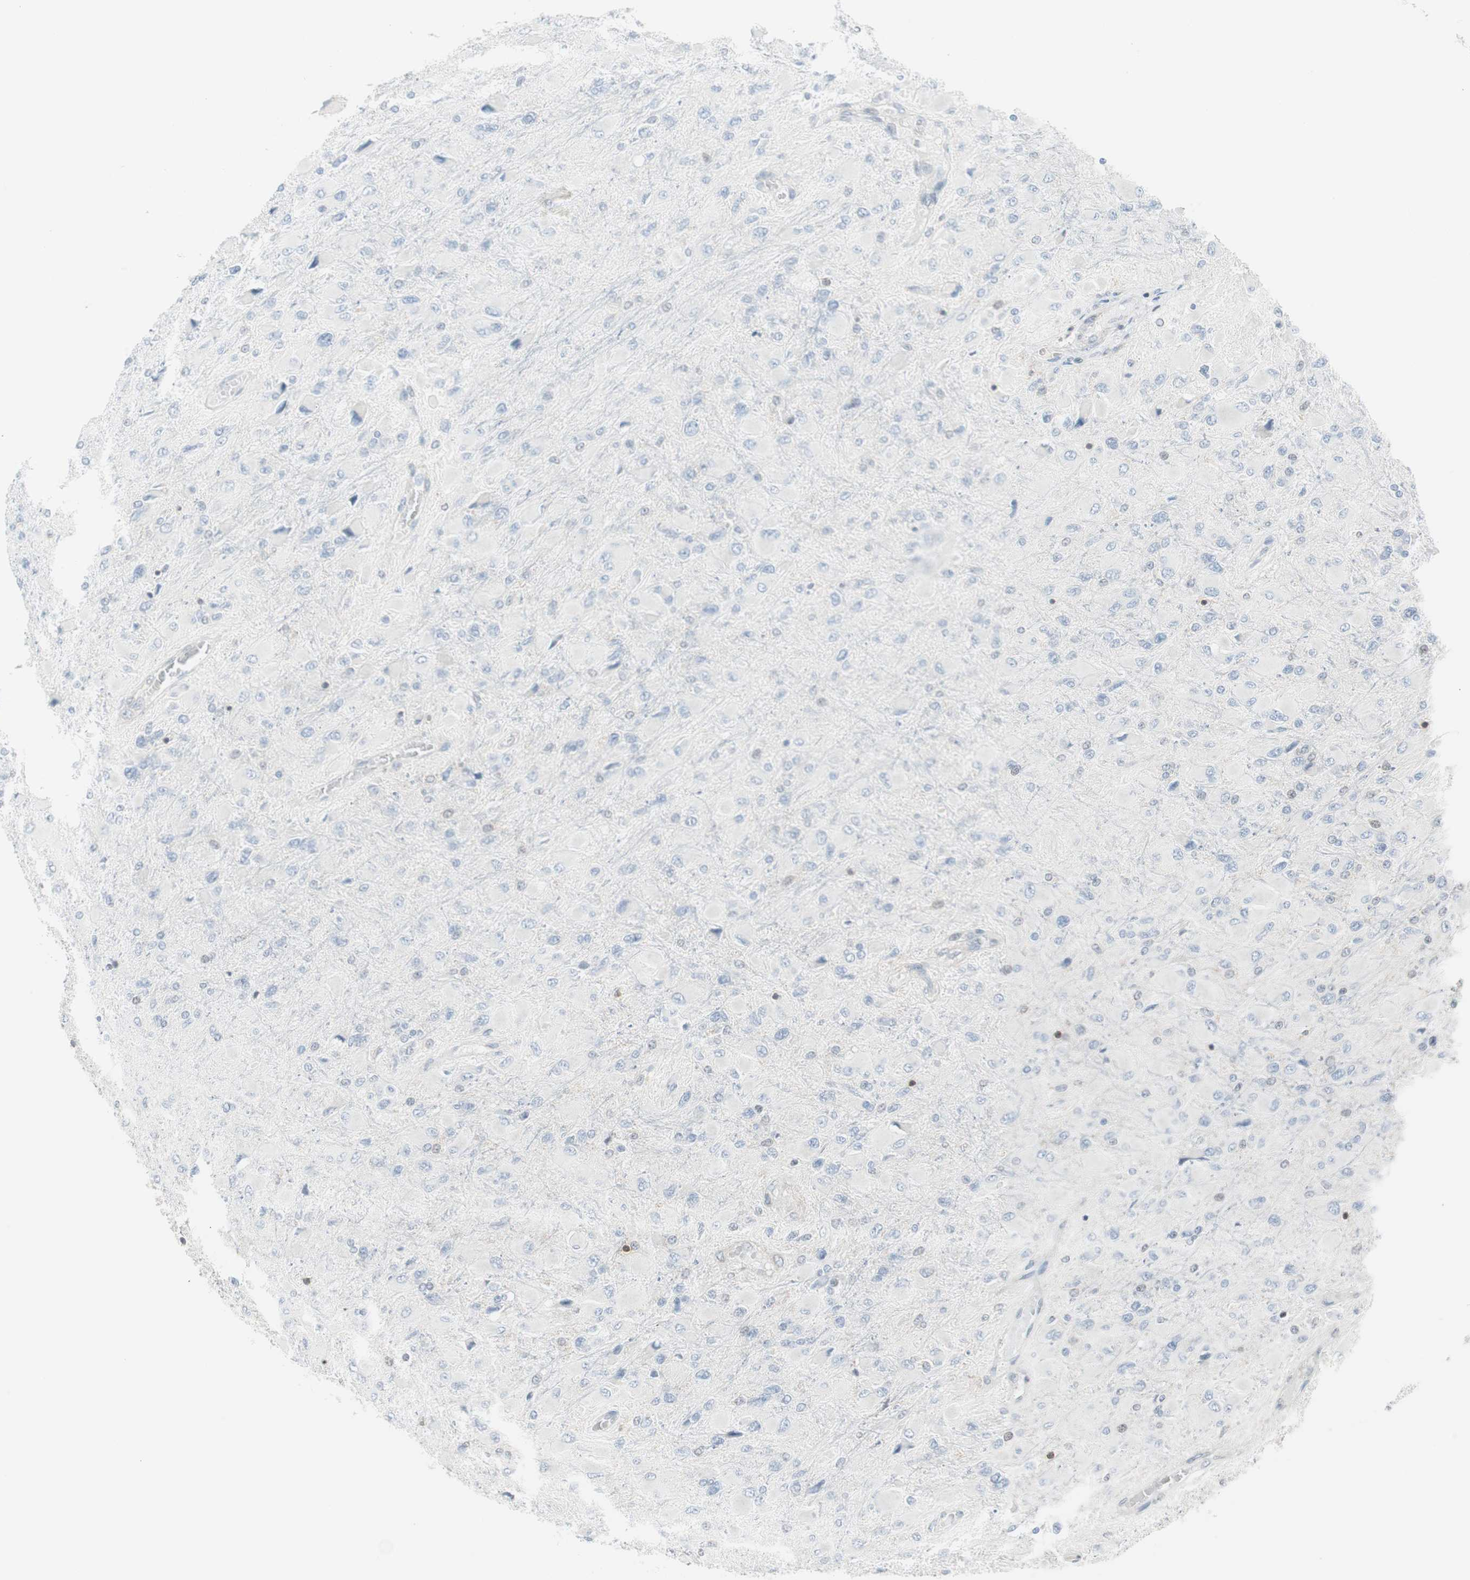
{"staining": {"intensity": "negative", "quantity": "none", "location": "none"}, "tissue": "glioma", "cell_type": "Tumor cells", "image_type": "cancer", "snomed": [{"axis": "morphology", "description": "Glioma, malignant, High grade"}, {"axis": "topography", "description": "Cerebral cortex"}], "caption": "The photomicrograph reveals no significant expression in tumor cells of malignant glioma (high-grade).", "gene": "PPP1CA", "patient": {"sex": "female", "age": 36}}